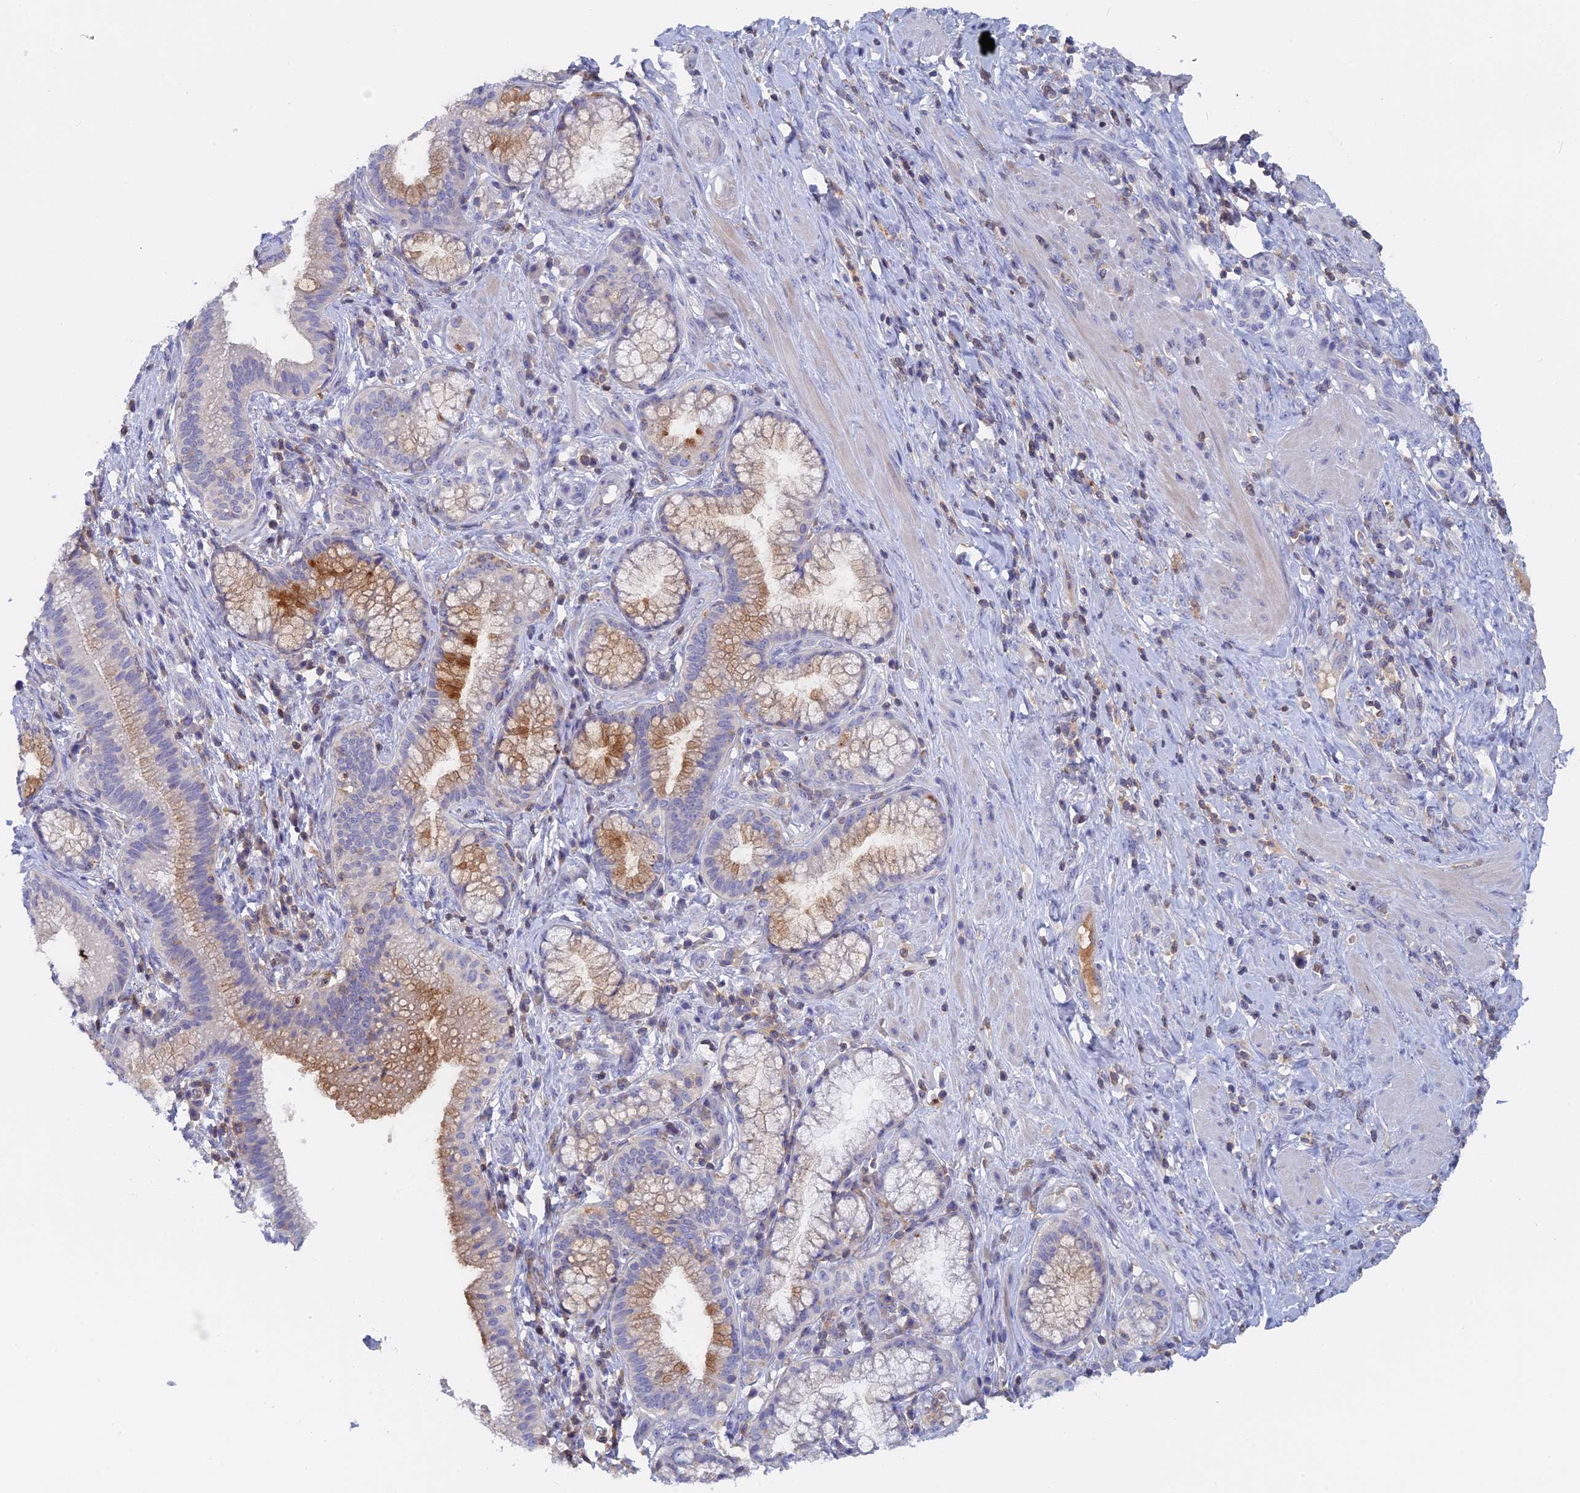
{"staining": {"intensity": "moderate", "quantity": "25%-75%", "location": "cytoplasmic/membranous"}, "tissue": "pancreatic cancer", "cell_type": "Tumor cells", "image_type": "cancer", "snomed": [{"axis": "morphology", "description": "Adenocarcinoma, NOS"}, {"axis": "topography", "description": "Pancreas"}], "caption": "An IHC photomicrograph of neoplastic tissue is shown. Protein staining in brown highlights moderate cytoplasmic/membranous positivity in adenocarcinoma (pancreatic) within tumor cells.", "gene": "ACP7", "patient": {"sex": "male", "age": 72}}